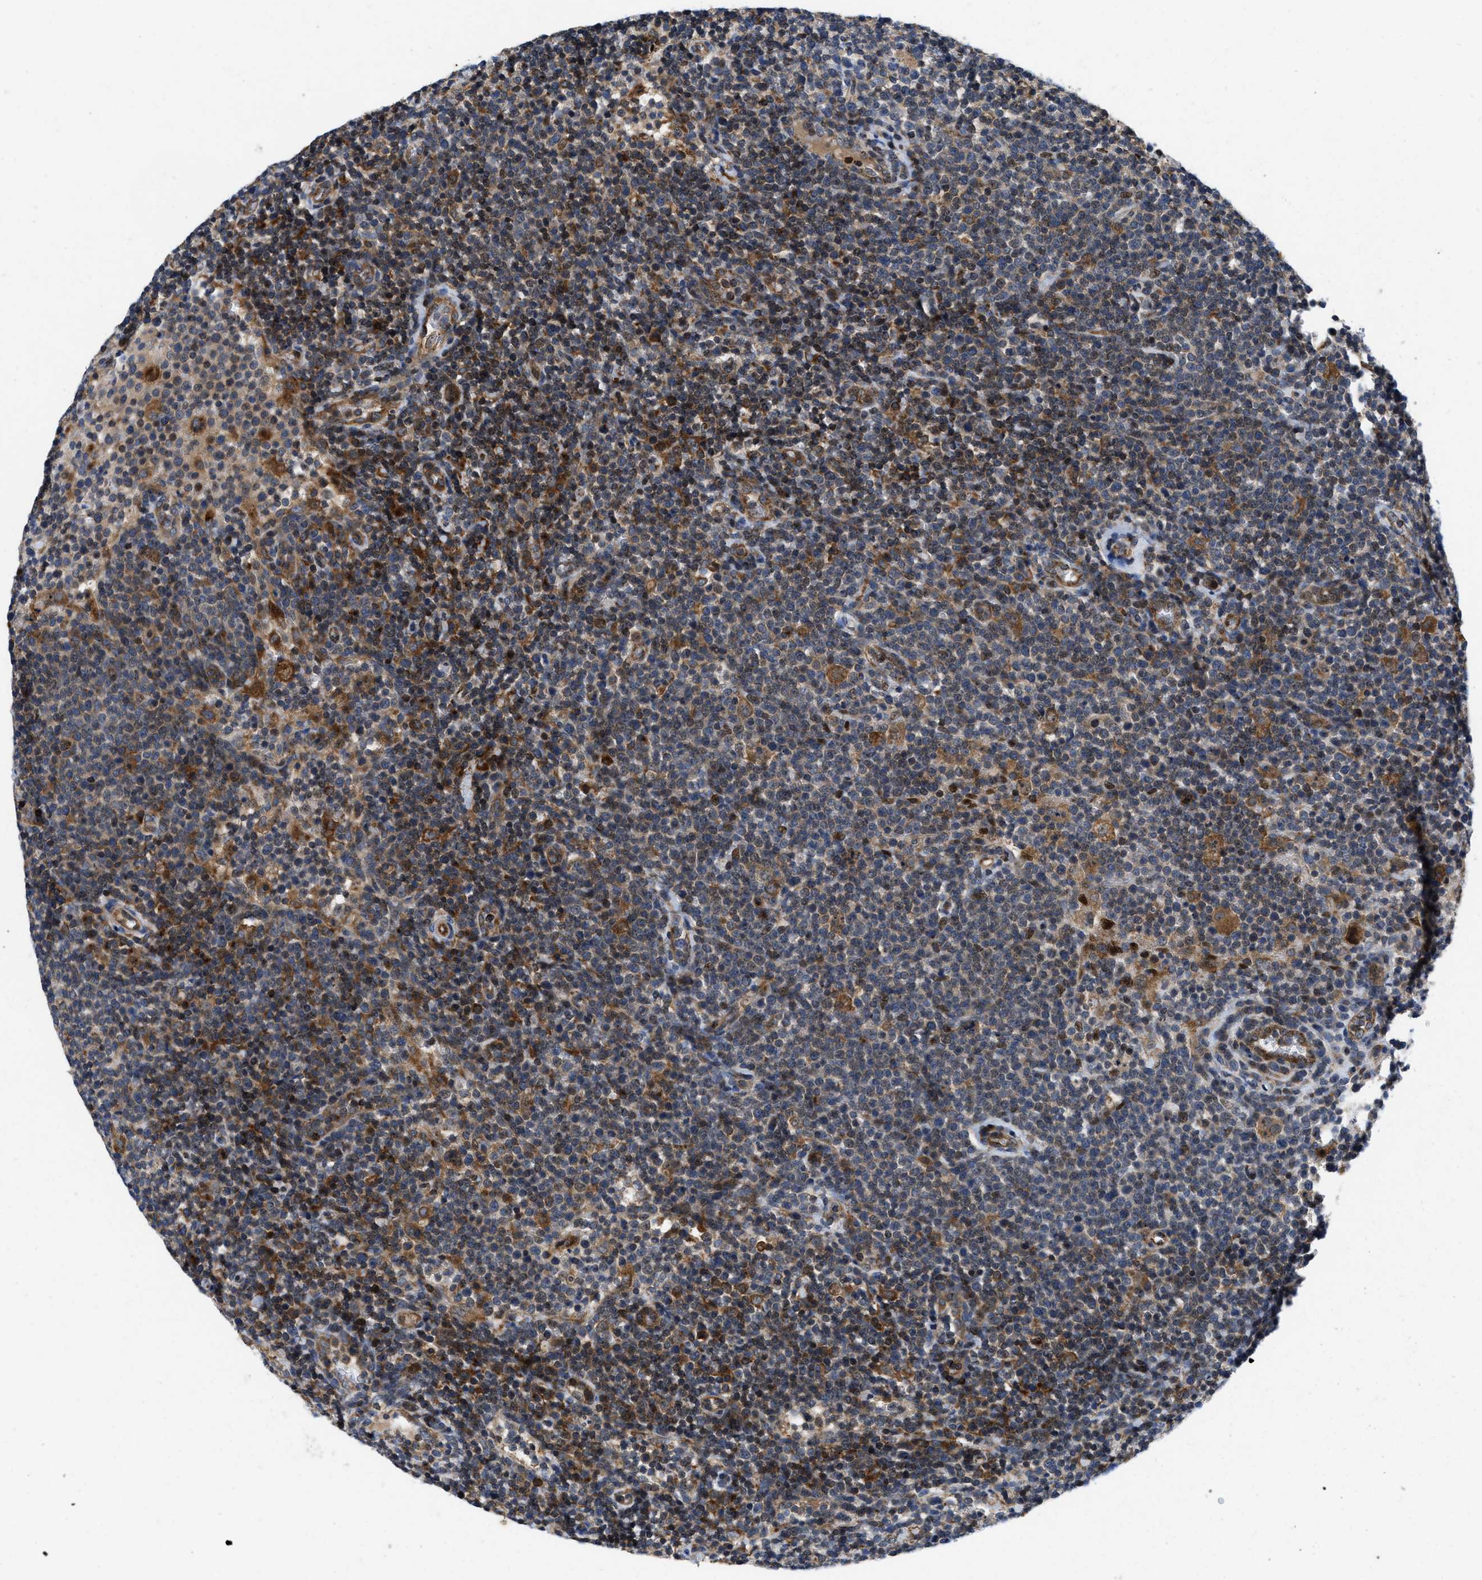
{"staining": {"intensity": "moderate", "quantity": "25%-75%", "location": "cytoplasmic/membranous"}, "tissue": "lymphoma", "cell_type": "Tumor cells", "image_type": "cancer", "snomed": [{"axis": "morphology", "description": "Malignant lymphoma, non-Hodgkin's type, High grade"}, {"axis": "topography", "description": "Lymph node"}], "caption": "A medium amount of moderate cytoplasmic/membranous expression is seen in approximately 25%-75% of tumor cells in malignant lymphoma, non-Hodgkin's type (high-grade) tissue.", "gene": "ENPP4", "patient": {"sex": "male", "age": 61}}